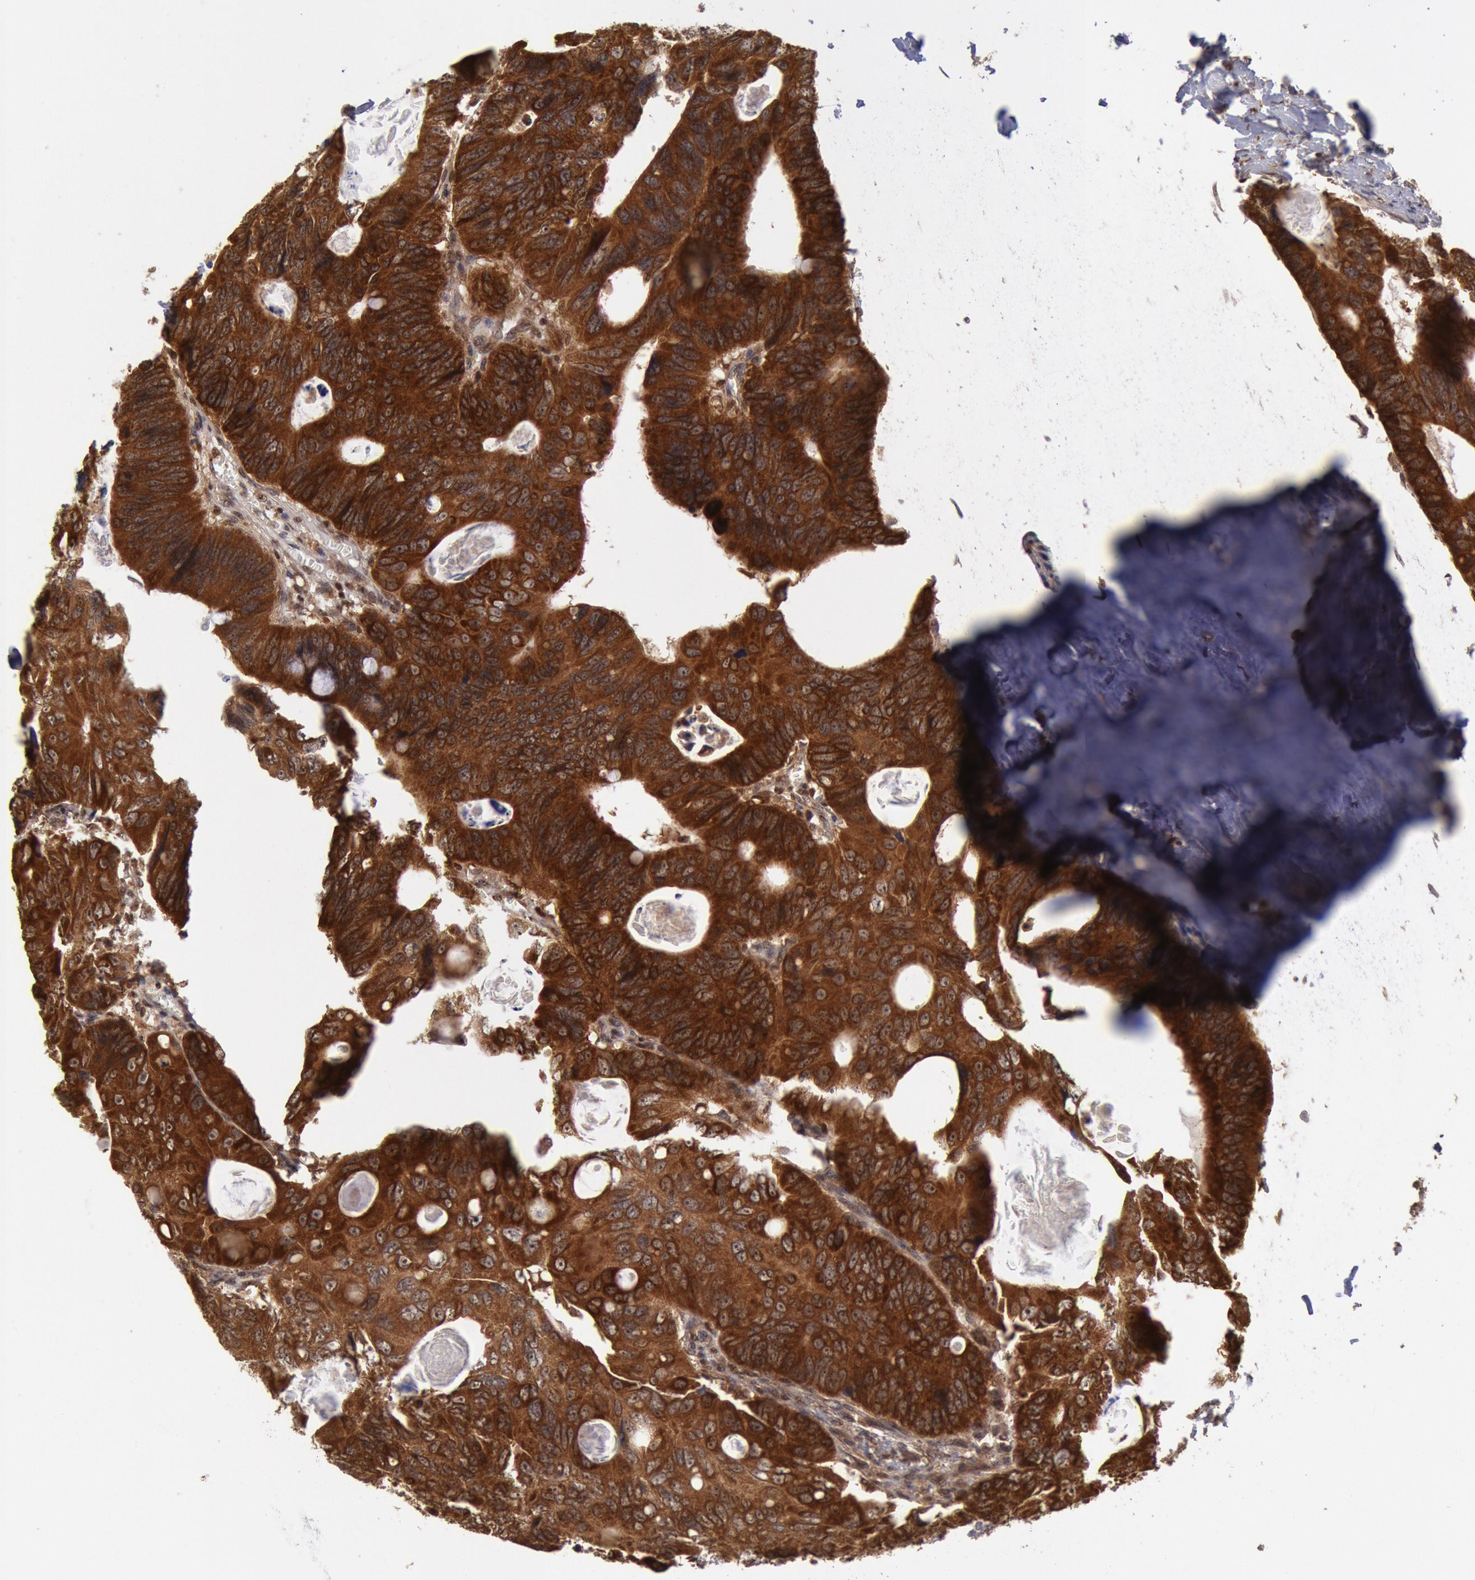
{"staining": {"intensity": "strong", "quantity": ">75%", "location": "cytoplasmic/membranous"}, "tissue": "colorectal cancer", "cell_type": "Tumor cells", "image_type": "cancer", "snomed": [{"axis": "morphology", "description": "Adenocarcinoma, NOS"}, {"axis": "topography", "description": "Colon"}], "caption": "Colorectal cancer (adenocarcinoma) tissue exhibits strong cytoplasmic/membranous positivity in approximately >75% of tumor cells, visualized by immunohistochemistry.", "gene": "STX17", "patient": {"sex": "female", "age": 55}}